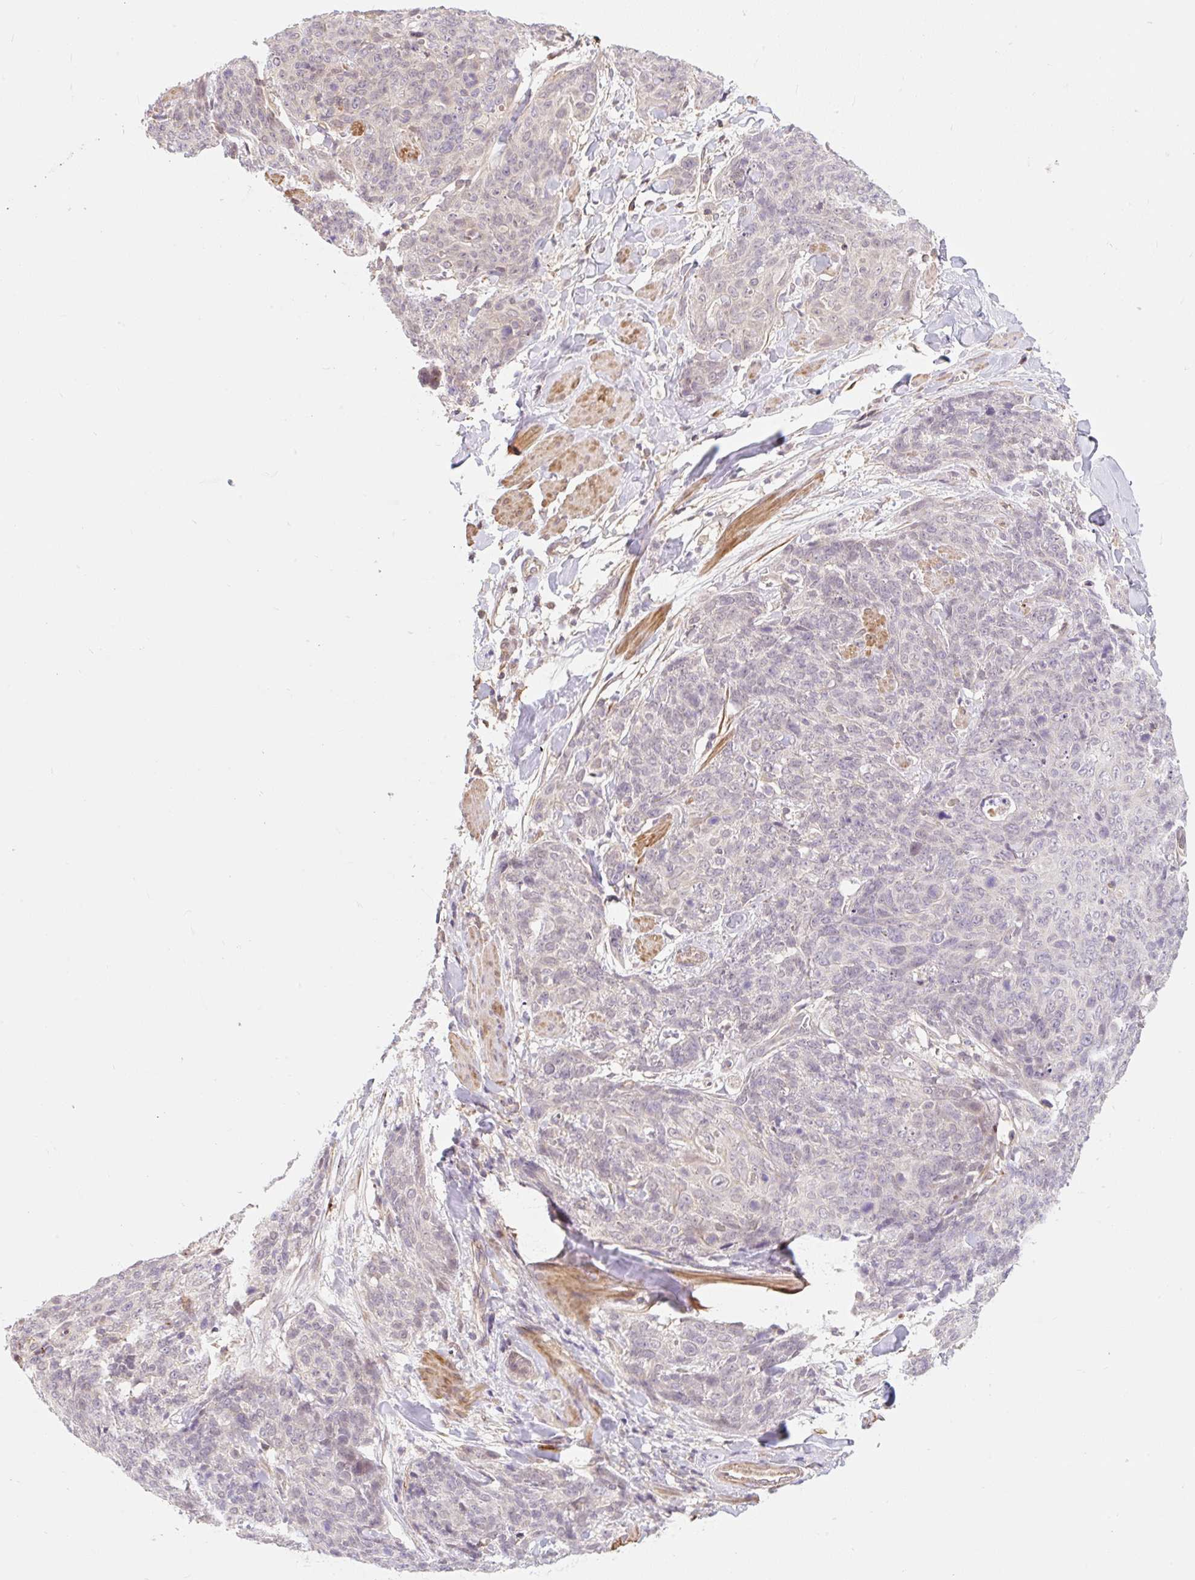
{"staining": {"intensity": "negative", "quantity": "none", "location": "none"}, "tissue": "skin cancer", "cell_type": "Tumor cells", "image_type": "cancer", "snomed": [{"axis": "morphology", "description": "Squamous cell carcinoma, NOS"}, {"axis": "topography", "description": "Skin"}, {"axis": "topography", "description": "Vulva"}], "caption": "There is no significant staining in tumor cells of skin squamous cell carcinoma.", "gene": "EMC10", "patient": {"sex": "female", "age": 85}}